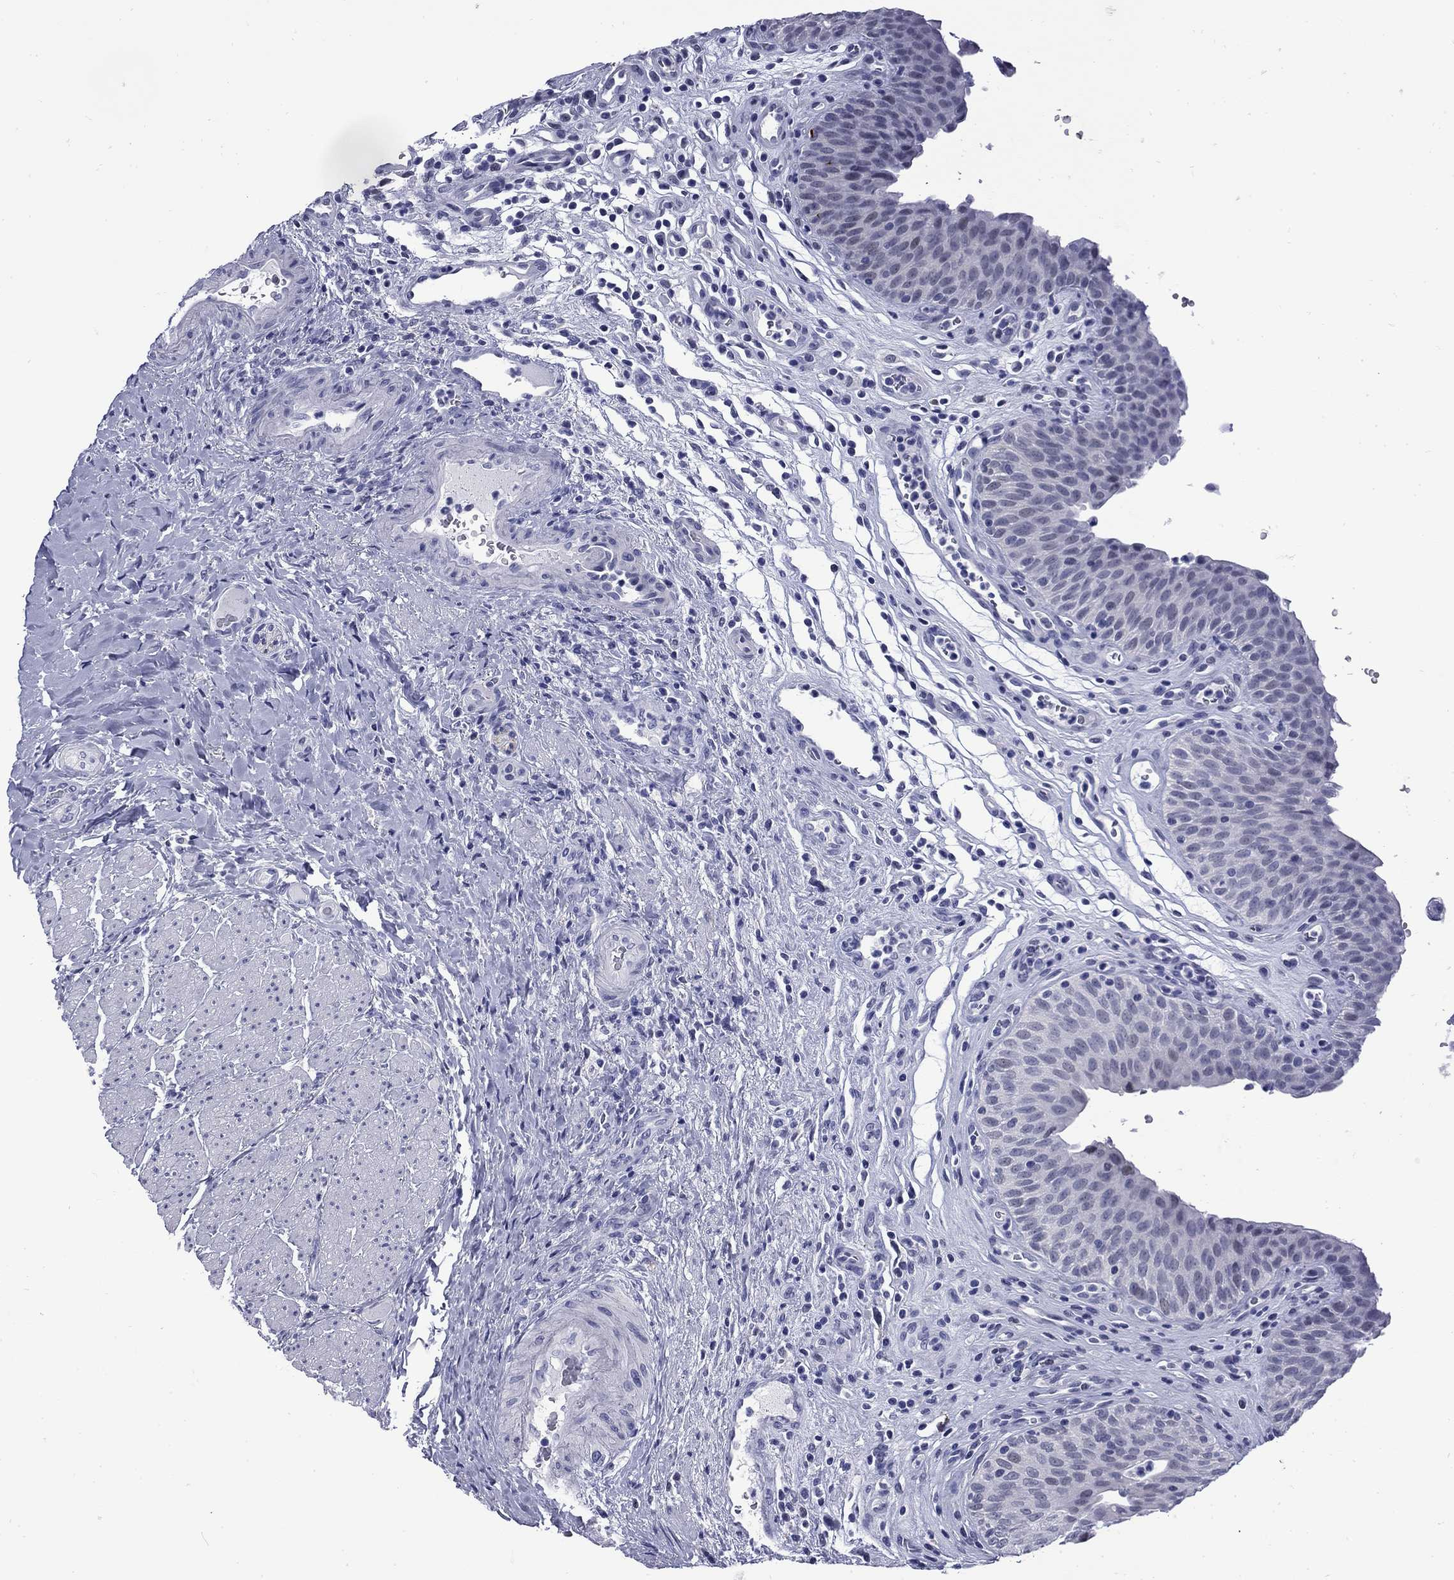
{"staining": {"intensity": "negative", "quantity": "none", "location": "none"}, "tissue": "urinary bladder", "cell_type": "Urothelial cells", "image_type": "normal", "snomed": [{"axis": "morphology", "description": "Normal tissue, NOS"}, {"axis": "topography", "description": "Urinary bladder"}], "caption": "Urothelial cells are negative for brown protein staining in normal urinary bladder. (DAB (3,3'-diaminobenzidine) immunohistochemistry (IHC) with hematoxylin counter stain).", "gene": "MGARP", "patient": {"sex": "male", "age": 66}}